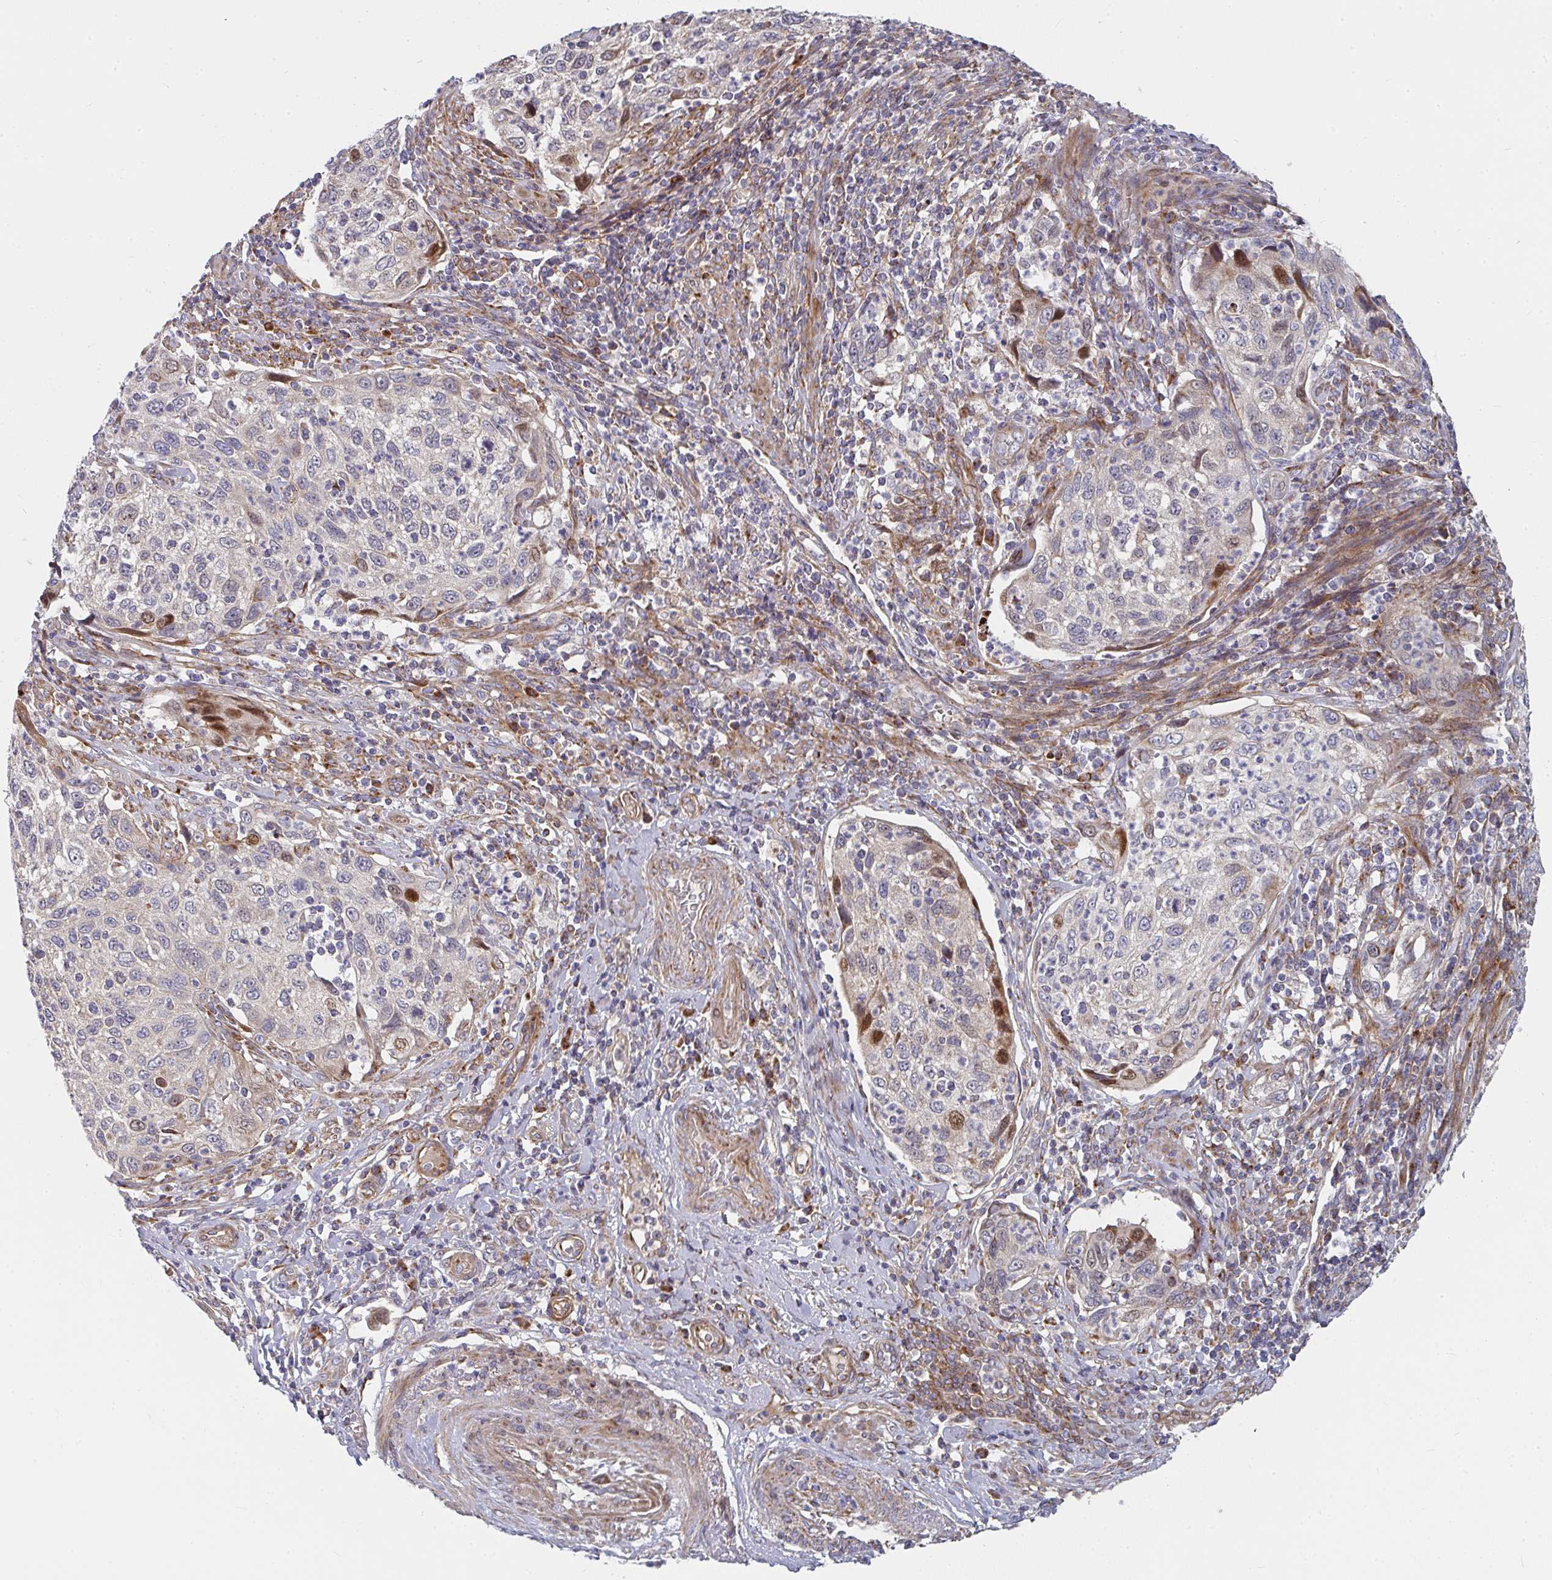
{"staining": {"intensity": "moderate", "quantity": "<25%", "location": "cytoplasmic/membranous,nuclear"}, "tissue": "cervical cancer", "cell_type": "Tumor cells", "image_type": "cancer", "snomed": [{"axis": "morphology", "description": "Squamous cell carcinoma, NOS"}, {"axis": "topography", "description": "Cervix"}], "caption": "Immunohistochemical staining of human squamous cell carcinoma (cervical) reveals low levels of moderate cytoplasmic/membranous and nuclear expression in approximately <25% of tumor cells. (DAB = brown stain, brightfield microscopy at high magnification).", "gene": "RHEBL1", "patient": {"sex": "female", "age": 70}}